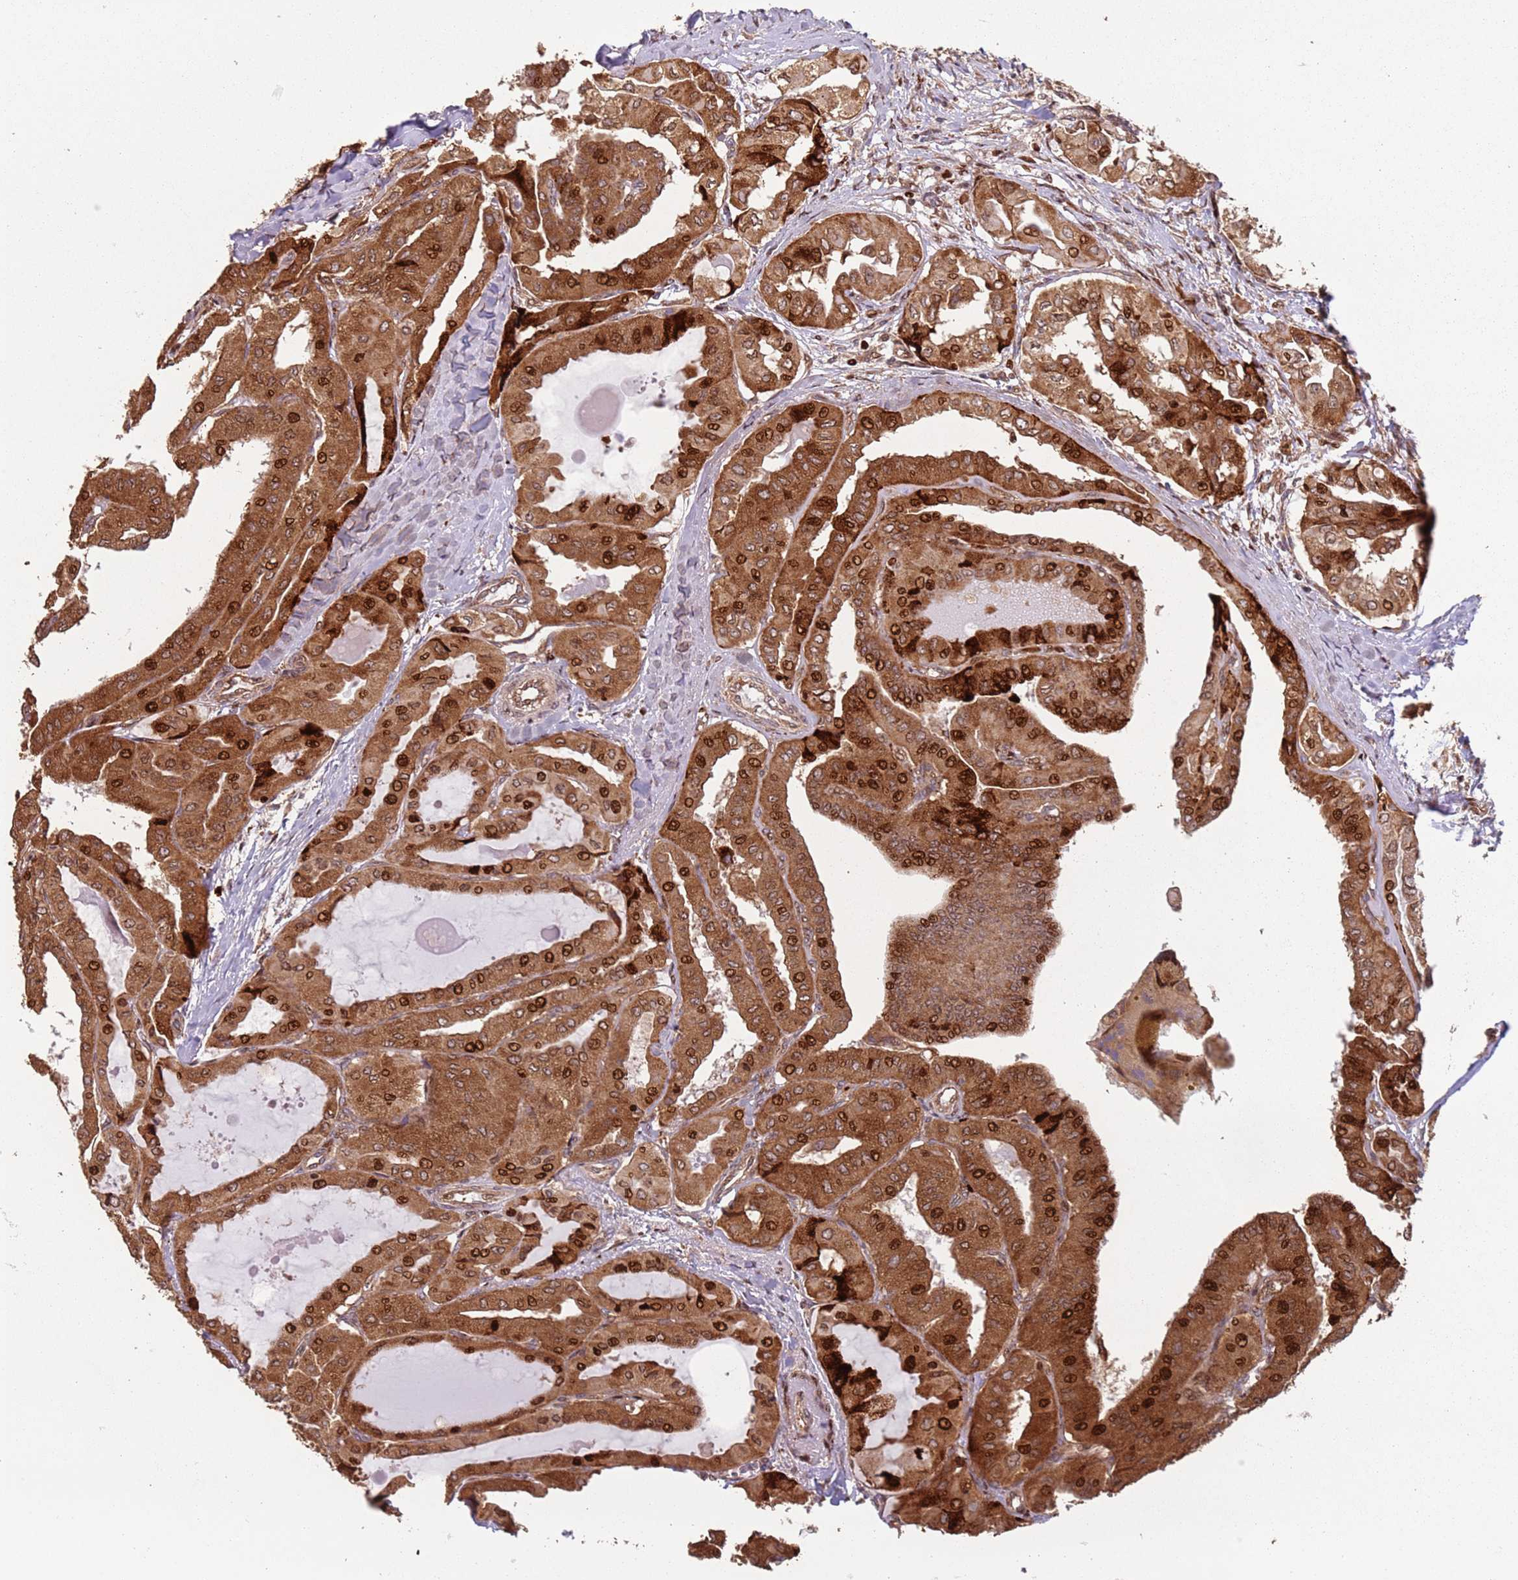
{"staining": {"intensity": "strong", "quantity": ">75%", "location": "cytoplasmic/membranous,nuclear"}, "tissue": "thyroid cancer", "cell_type": "Tumor cells", "image_type": "cancer", "snomed": [{"axis": "morphology", "description": "Papillary adenocarcinoma, NOS"}, {"axis": "topography", "description": "Thyroid gland"}], "caption": "An immunohistochemistry (IHC) image of neoplastic tissue is shown. Protein staining in brown highlights strong cytoplasmic/membranous and nuclear positivity in papillary adenocarcinoma (thyroid) within tumor cells. The staining was performed using DAB (3,3'-diaminobenzidine) to visualize the protein expression in brown, while the nuclei were stained in blue with hematoxylin (Magnification: 20x).", "gene": "HNRNPLL", "patient": {"sex": "female", "age": 59}}